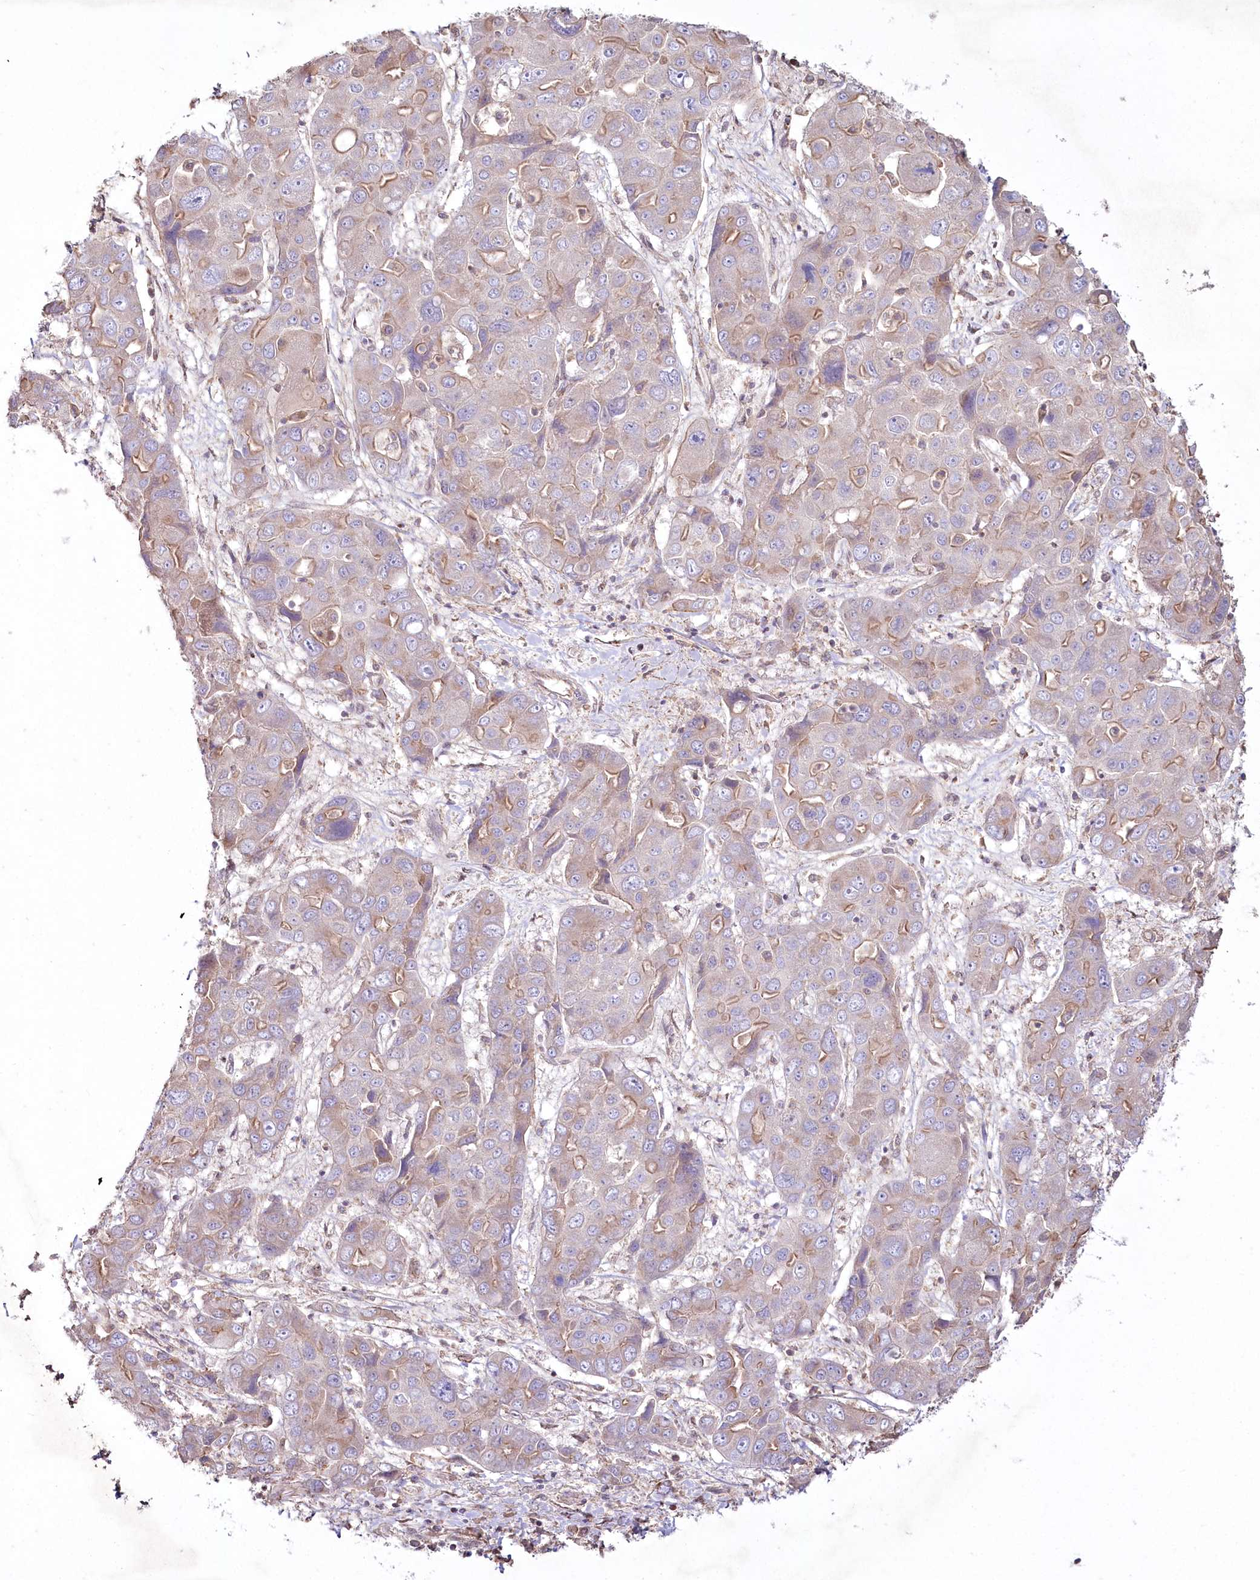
{"staining": {"intensity": "moderate", "quantity": "25%-75%", "location": "cytoplasmic/membranous"}, "tissue": "liver cancer", "cell_type": "Tumor cells", "image_type": "cancer", "snomed": [{"axis": "morphology", "description": "Cholangiocarcinoma"}, {"axis": "topography", "description": "Liver"}], "caption": "The histopathology image shows immunohistochemical staining of cholangiocarcinoma (liver). There is moderate cytoplasmic/membranous positivity is identified in approximately 25%-75% of tumor cells.", "gene": "SH3TC1", "patient": {"sex": "male", "age": 67}}